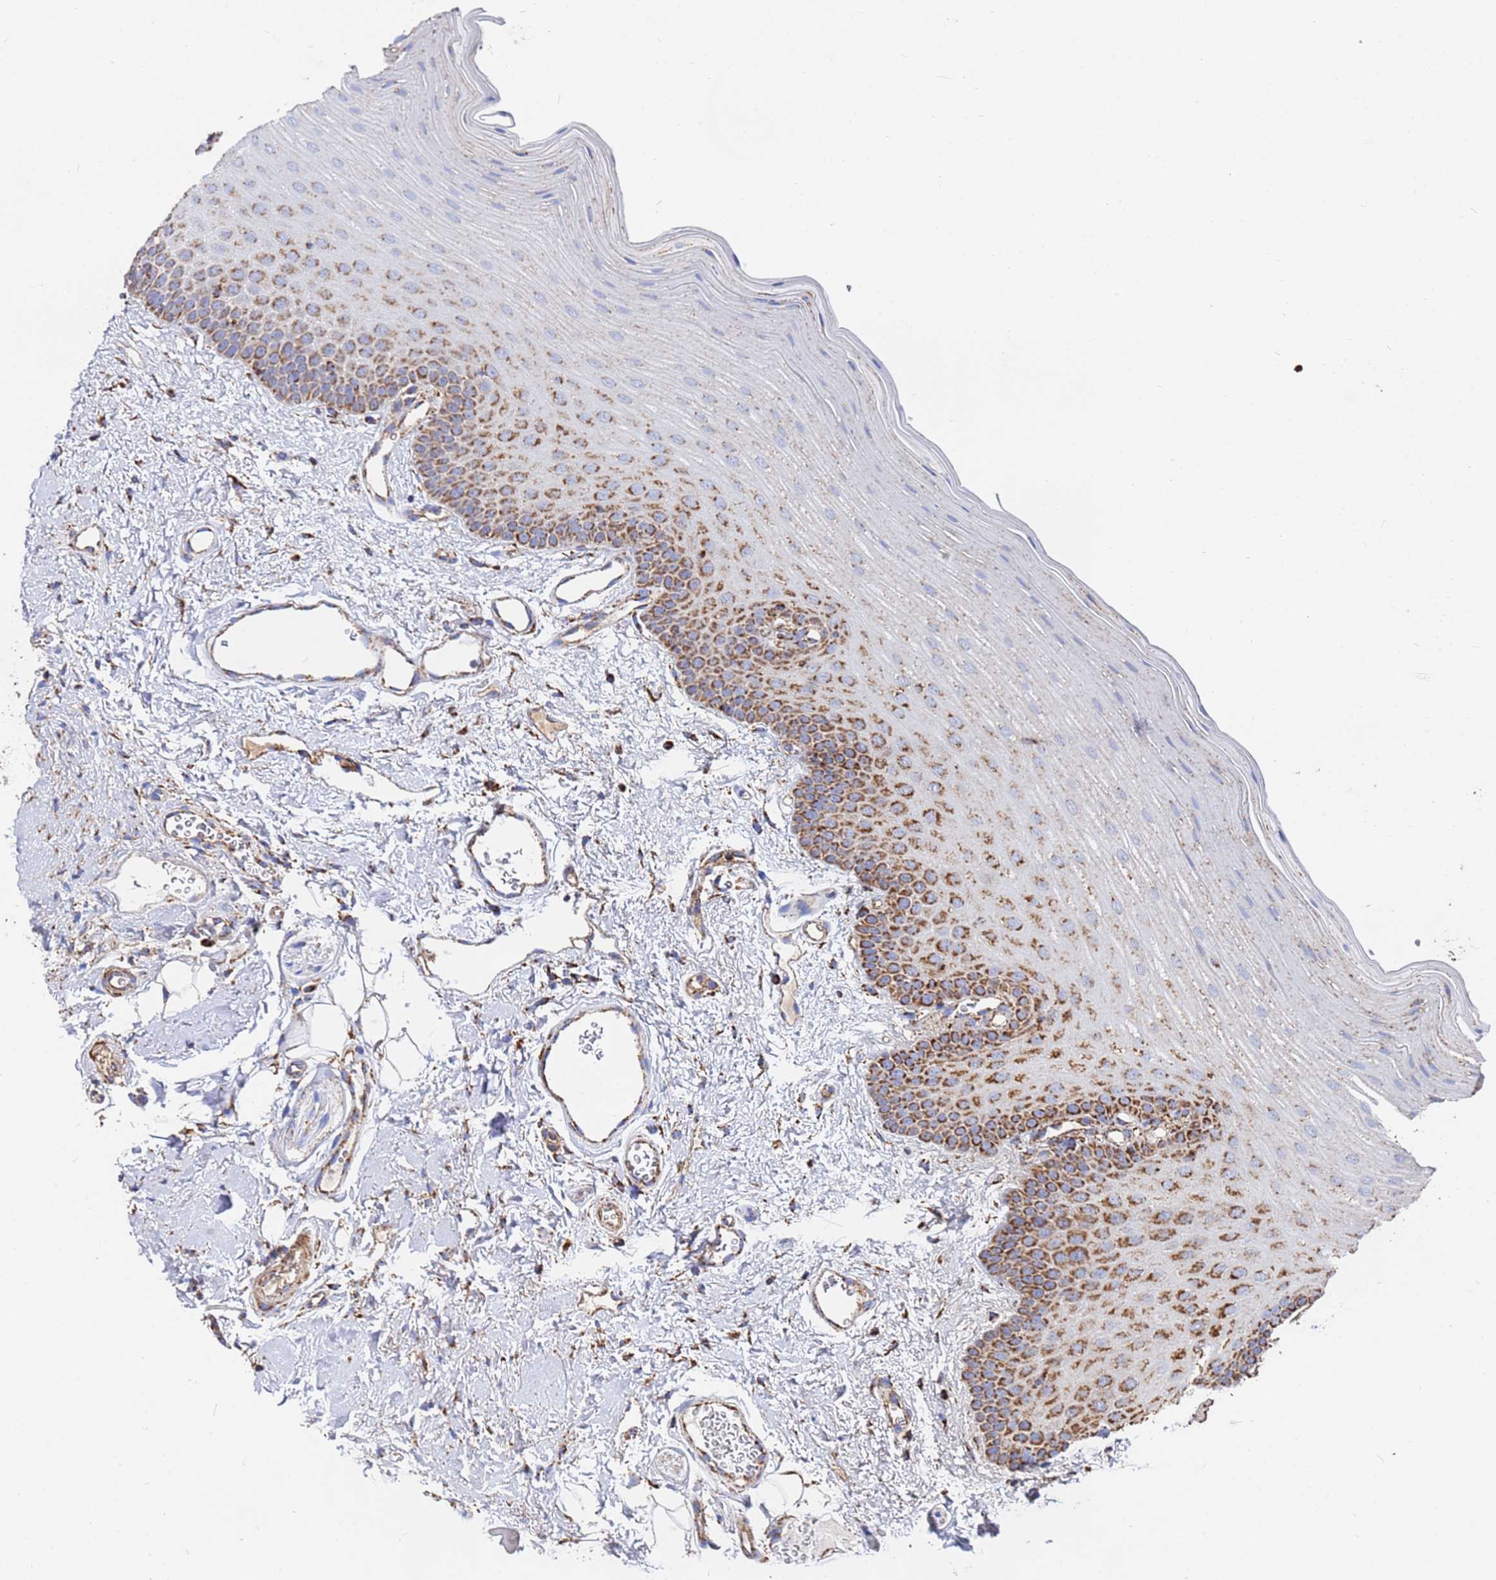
{"staining": {"intensity": "strong", "quantity": "25%-75%", "location": "cytoplasmic/membranous"}, "tissue": "oral mucosa", "cell_type": "Squamous epithelial cells", "image_type": "normal", "snomed": [{"axis": "morphology", "description": "Normal tissue, NOS"}, {"axis": "topography", "description": "Oral tissue"}], "caption": "Protein expression analysis of benign oral mucosa exhibits strong cytoplasmic/membranous positivity in approximately 25%-75% of squamous epithelial cells.", "gene": "GLUD1", "patient": {"sex": "male", "age": 68}}